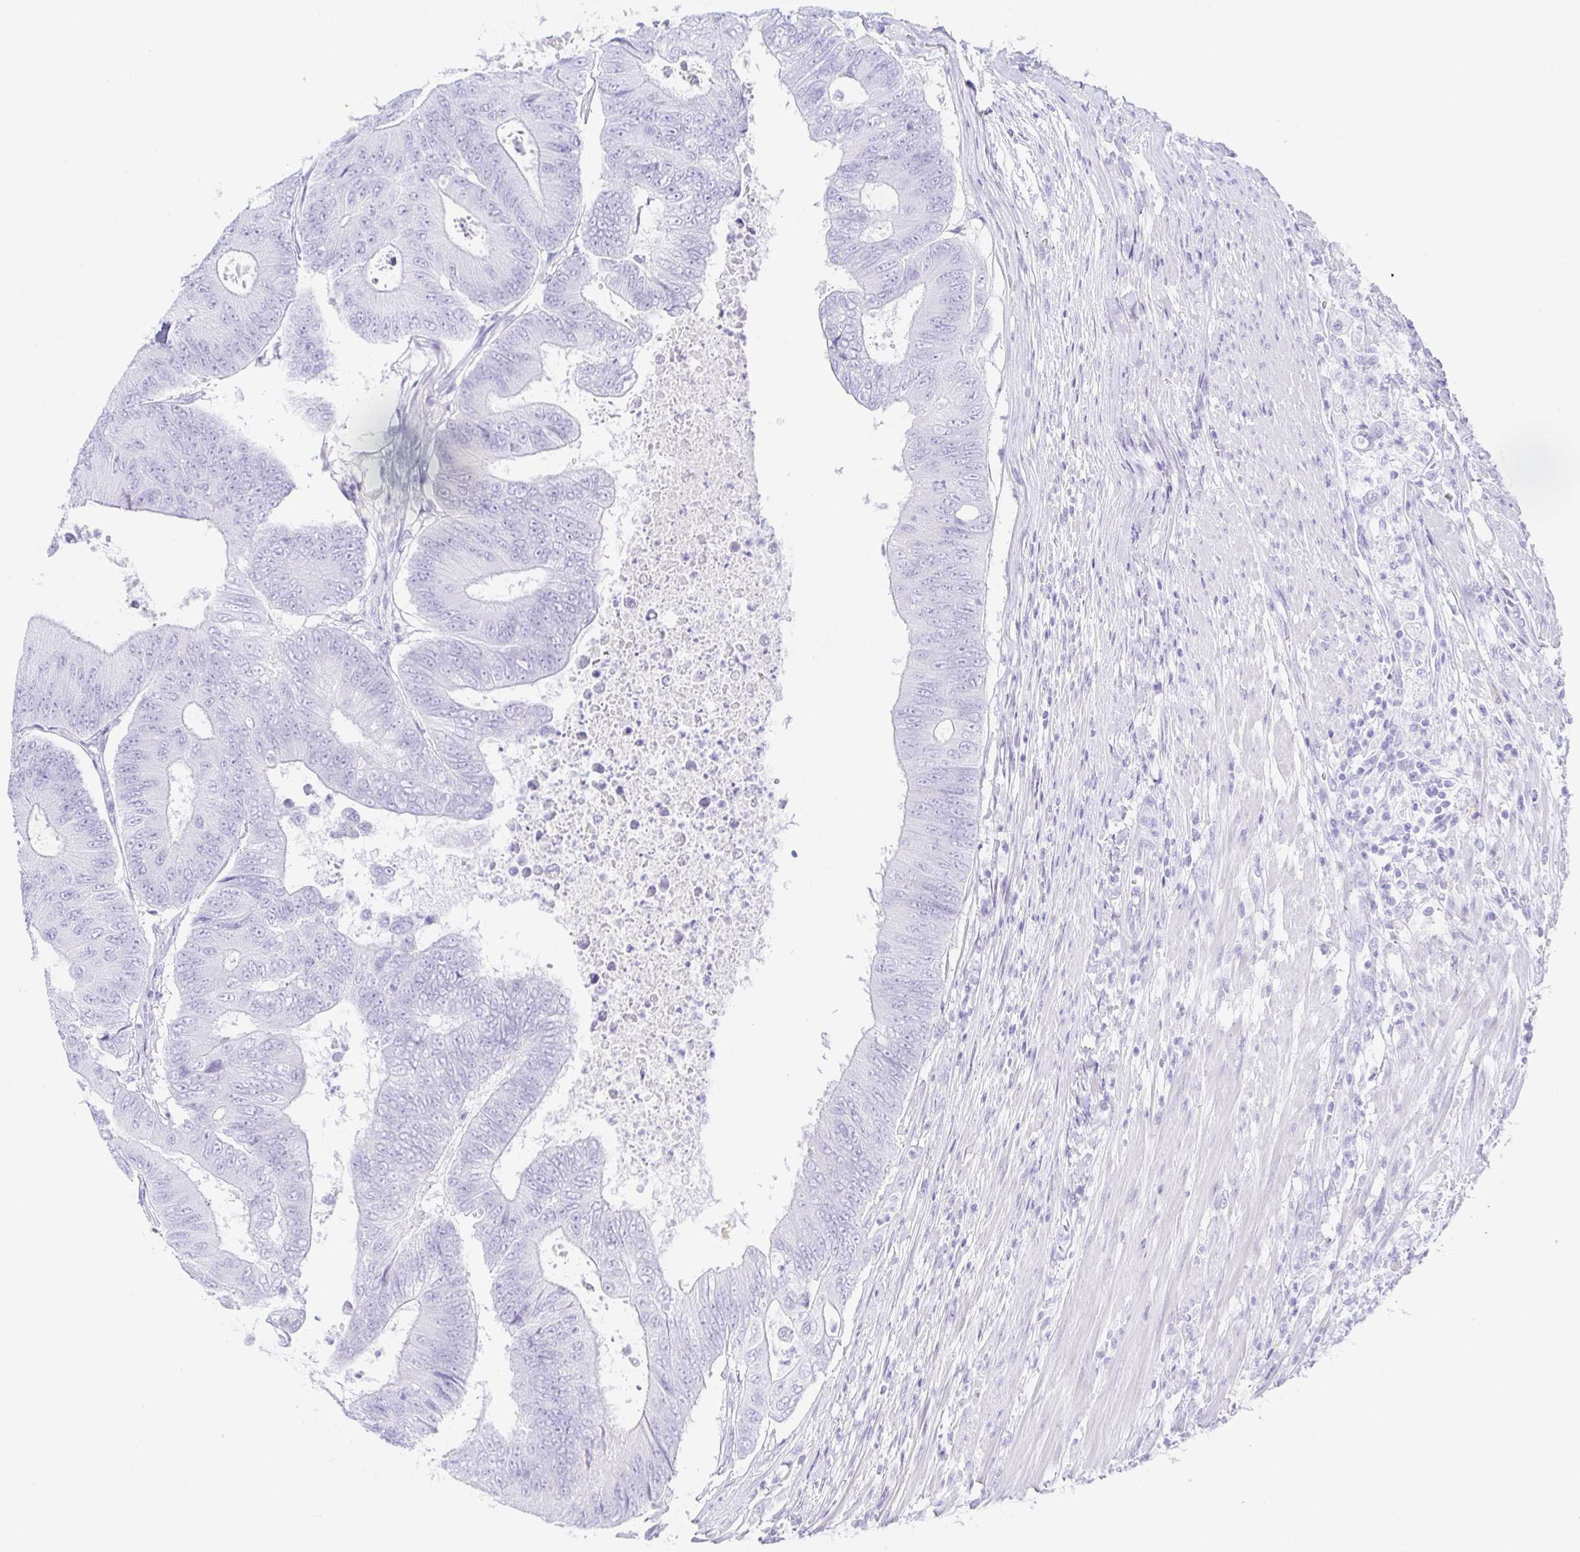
{"staining": {"intensity": "negative", "quantity": "none", "location": "none"}, "tissue": "colorectal cancer", "cell_type": "Tumor cells", "image_type": "cancer", "snomed": [{"axis": "morphology", "description": "Adenocarcinoma, NOS"}, {"axis": "topography", "description": "Colon"}], "caption": "Adenocarcinoma (colorectal) was stained to show a protein in brown. There is no significant staining in tumor cells.", "gene": "PAX8", "patient": {"sex": "female", "age": 48}}